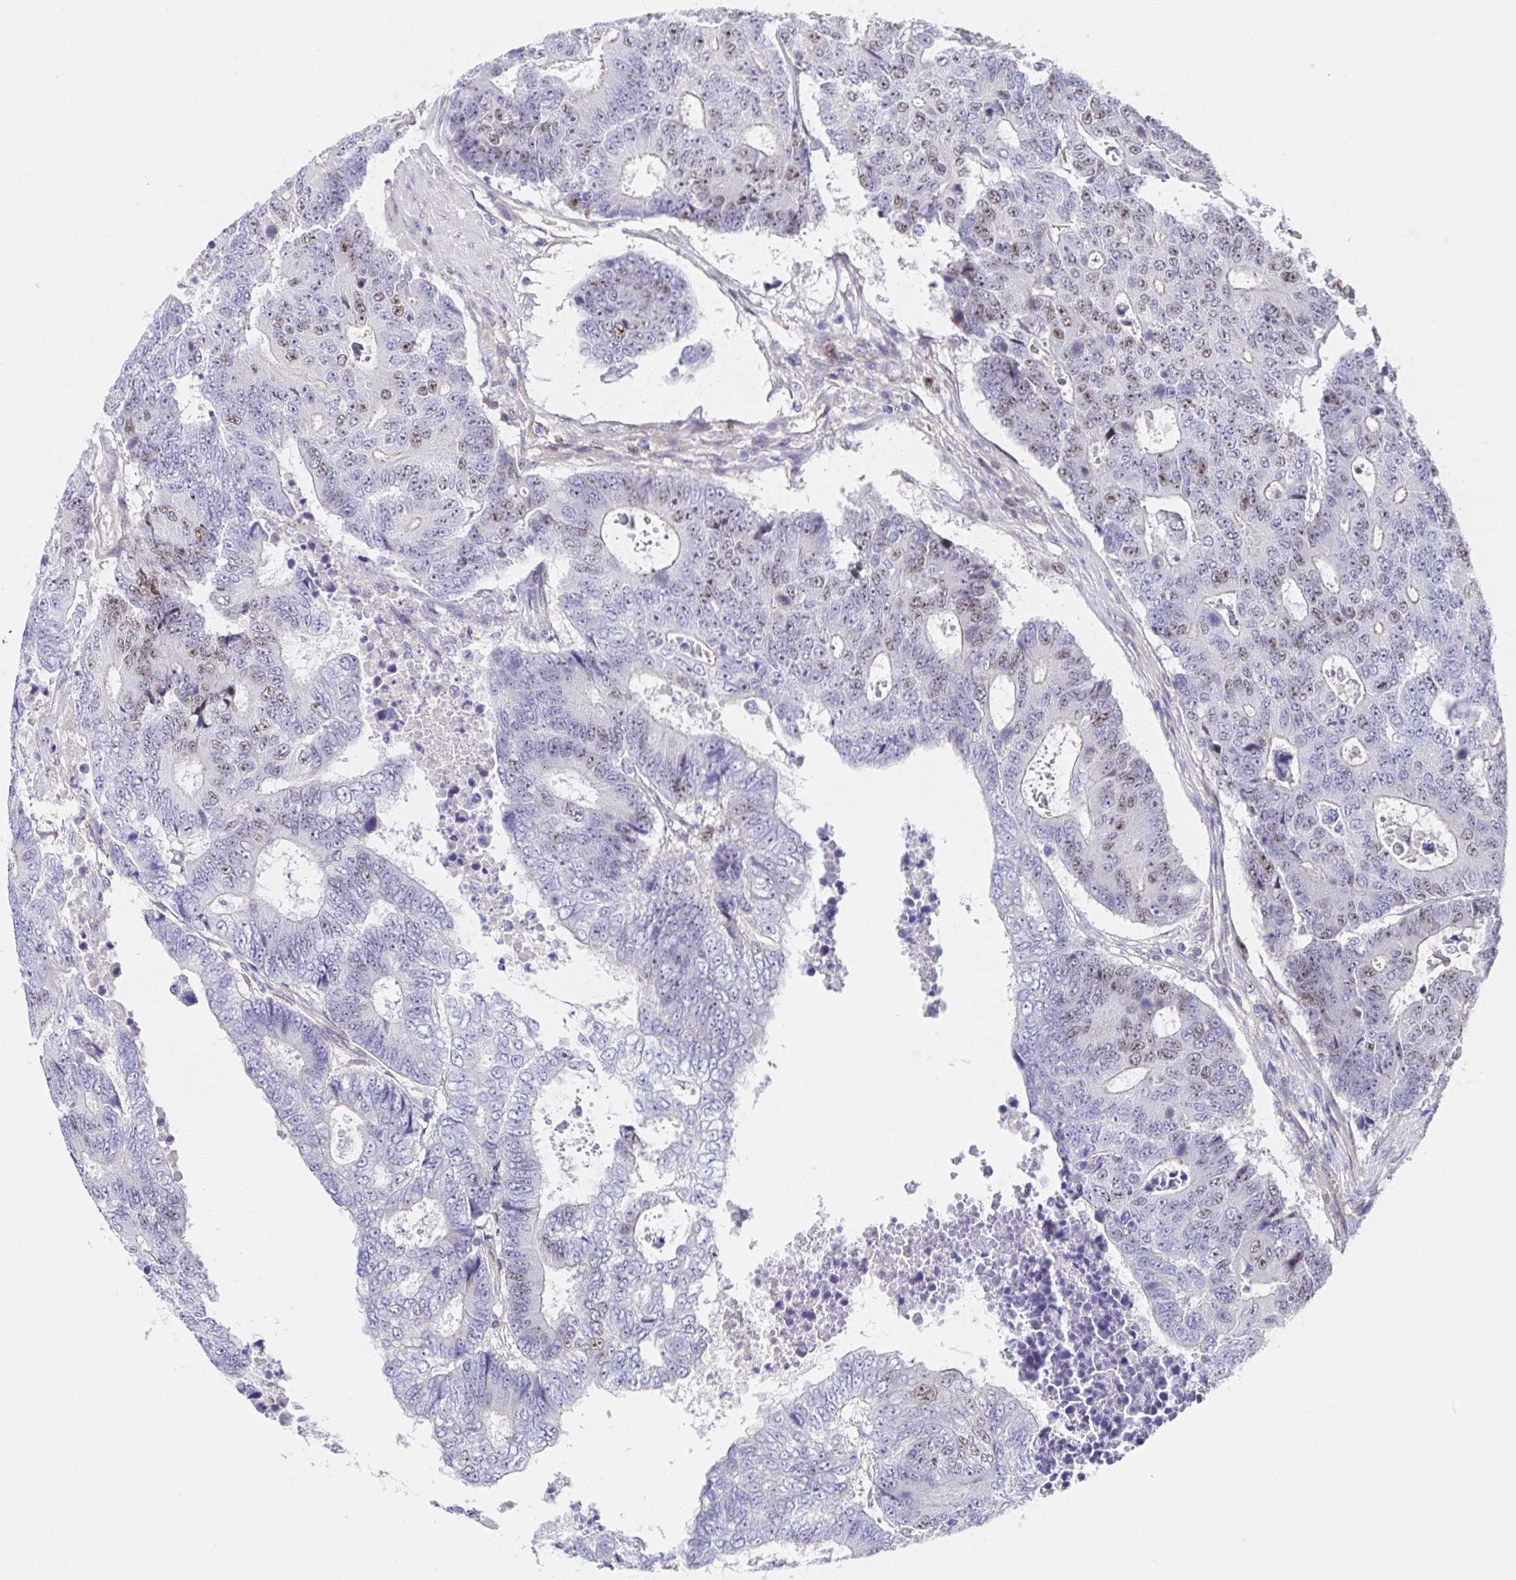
{"staining": {"intensity": "moderate", "quantity": "<25%", "location": "nuclear"}, "tissue": "colorectal cancer", "cell_type": "Tumor cells", "image_type": "cancer", "snomed": [{"axis": "morphology", "description": "Adenocarcinoma, NOS"}, {"axis": "topography", "description": "Colon"}], "caption": "A photomicrograph of colorectal cancer stained for a protein shows moderate nuclear brown staining in tumor cells. Using DAB (brown) and hematoxylin (blue) stains, captured at high magnification using brightfield microscopy.", "gene": "TIMELESS", "patient": {"sex": "female", "age": 48}}